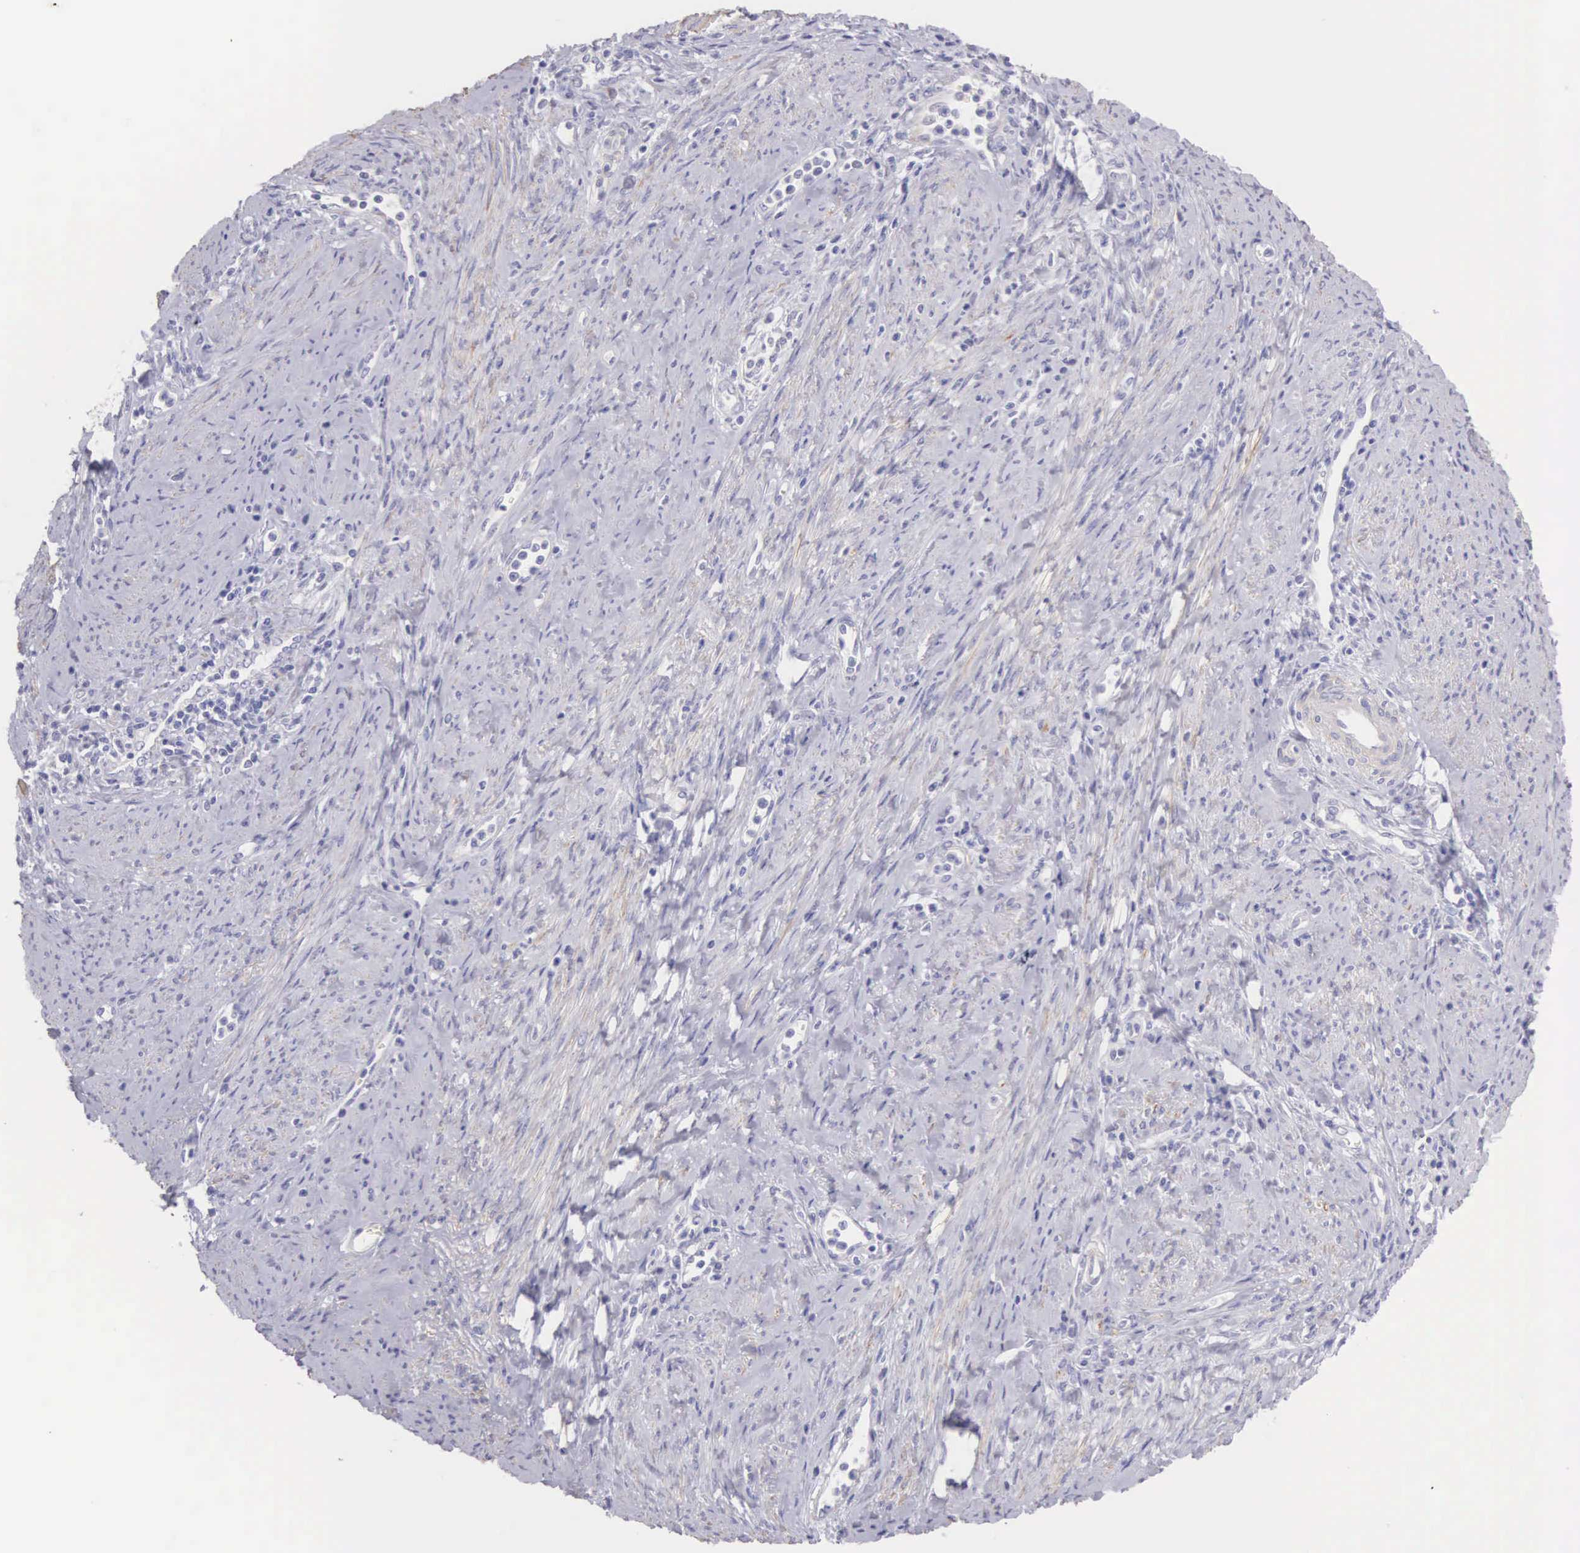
{"staining": {"intensity": "negative", "quantity": "none", "location": "none"}, "tissue": "cervical cancer", "cell_type": "Tumor cells", "image_type": "cancer", "snomed": [{"axis": "morphology", "description": "Normal tissue, NOS"}, {"axis": "morphology", "description": "Adenocarcinoma, NOS"}, {"axis": "topography", "description": "Cervix"}], "caption": "A photomicrograph of human cervical adenocarcinoma is negative for staining in tumor cells. (Brightfield microscopy of DAB immunohistochemistry at high magnification).", "gene": "ARFGAP3", "patient": {"sex": "female", "age": 34}}